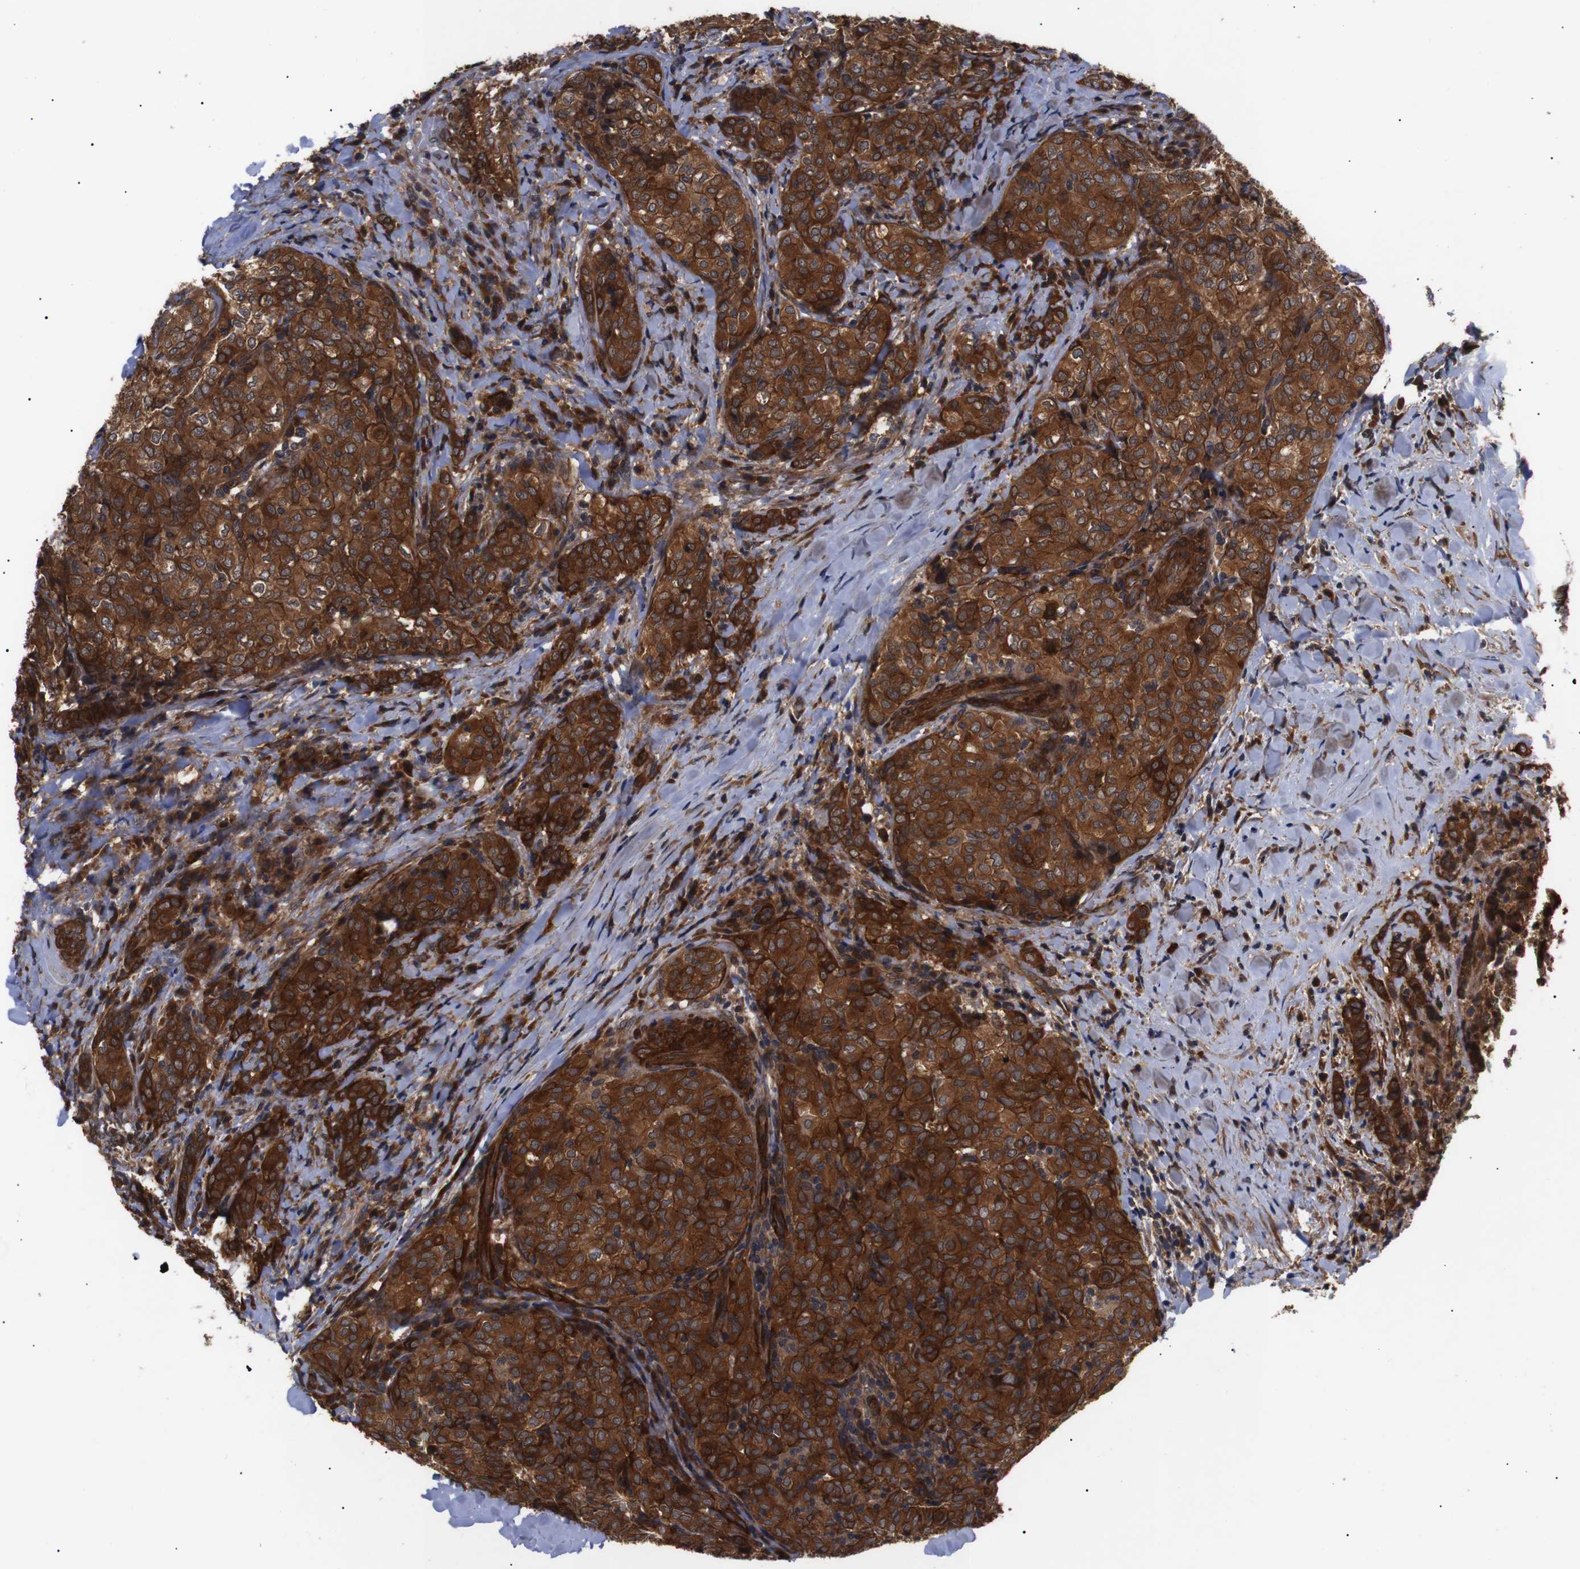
{"staining": {"intensity": "strong", "quantity": ">75%", "location": "cytoplasmic/membranous"}, "tissue": "thyroid cancer", "cell_type": "Tumor cells", "image_type": "cancer", "snomed": [{"axis": "morphology", "description": "Normal tissue, NOS"}, {"axis": "morphology", "description": "Papillary adenocarcinoma, NOS"}, {"axis": "topography", "description": "Thyroid gland"}], "caption": "Tumor cells reveal strong cytoplasmic/membranous expression in about >75% of cells in thyroid cancer.", "gene": "PAWR", "patient": {"sex": "female", "age": 30}}